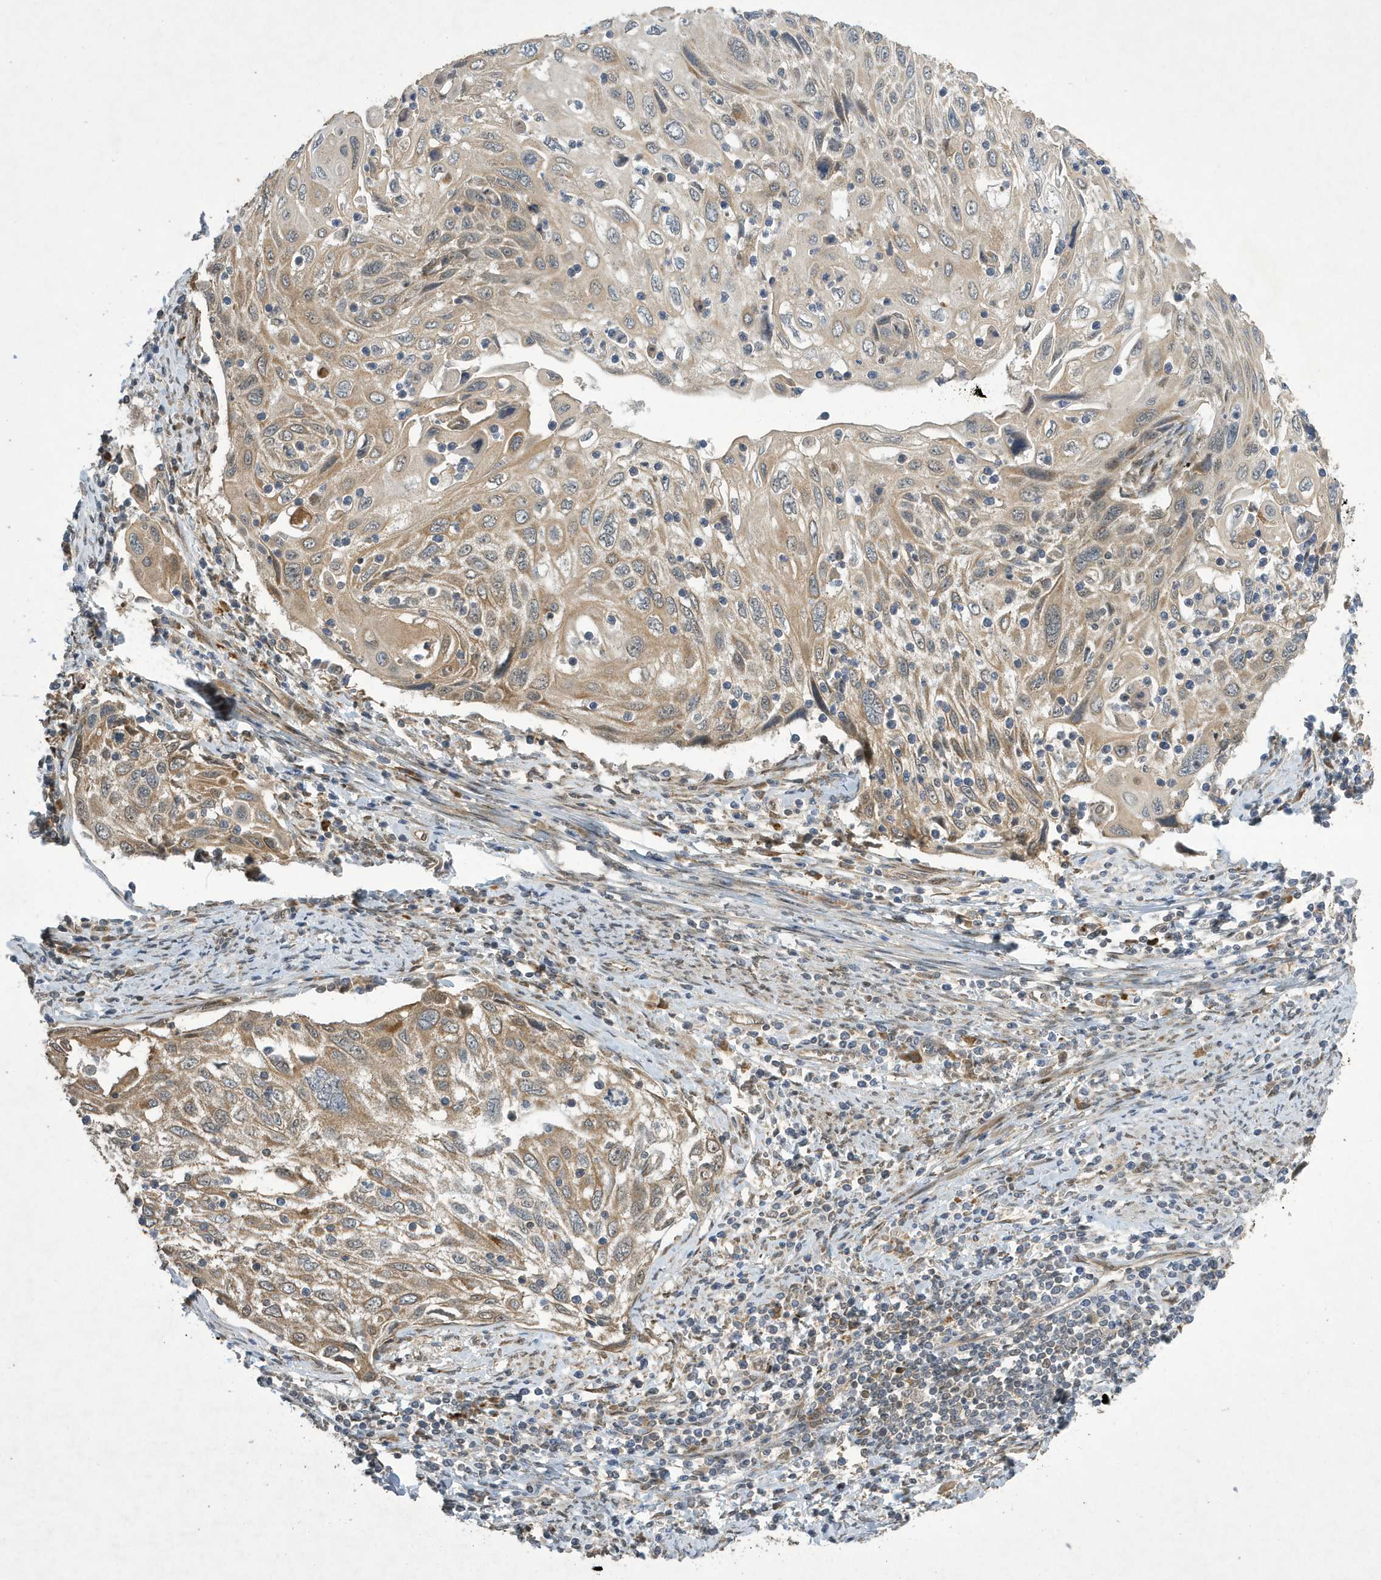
{"staining": {"intensity": "moderate", "quantity": "25%-75%", "location": "cytoplasmic/membranous"}, "tissue": "cervical cancer", "cell_type": "Tumor cells", "image_type": "cancer", "snomed": [{"axis": "morphology", "description": "Squamous cell carcinoma, NOS"}, {"axis": "topography", "description": "Cervix"}], "caption": "Tumor cells reveal medium levels of moderate cytoplasmic/membranous expression in about 25%-75% of cells in squamous cell carcinoma (cervical). Nuclei are stained in blue.", "gene": "NCOA7", "patient": {"sex": "female", "age": 70}}